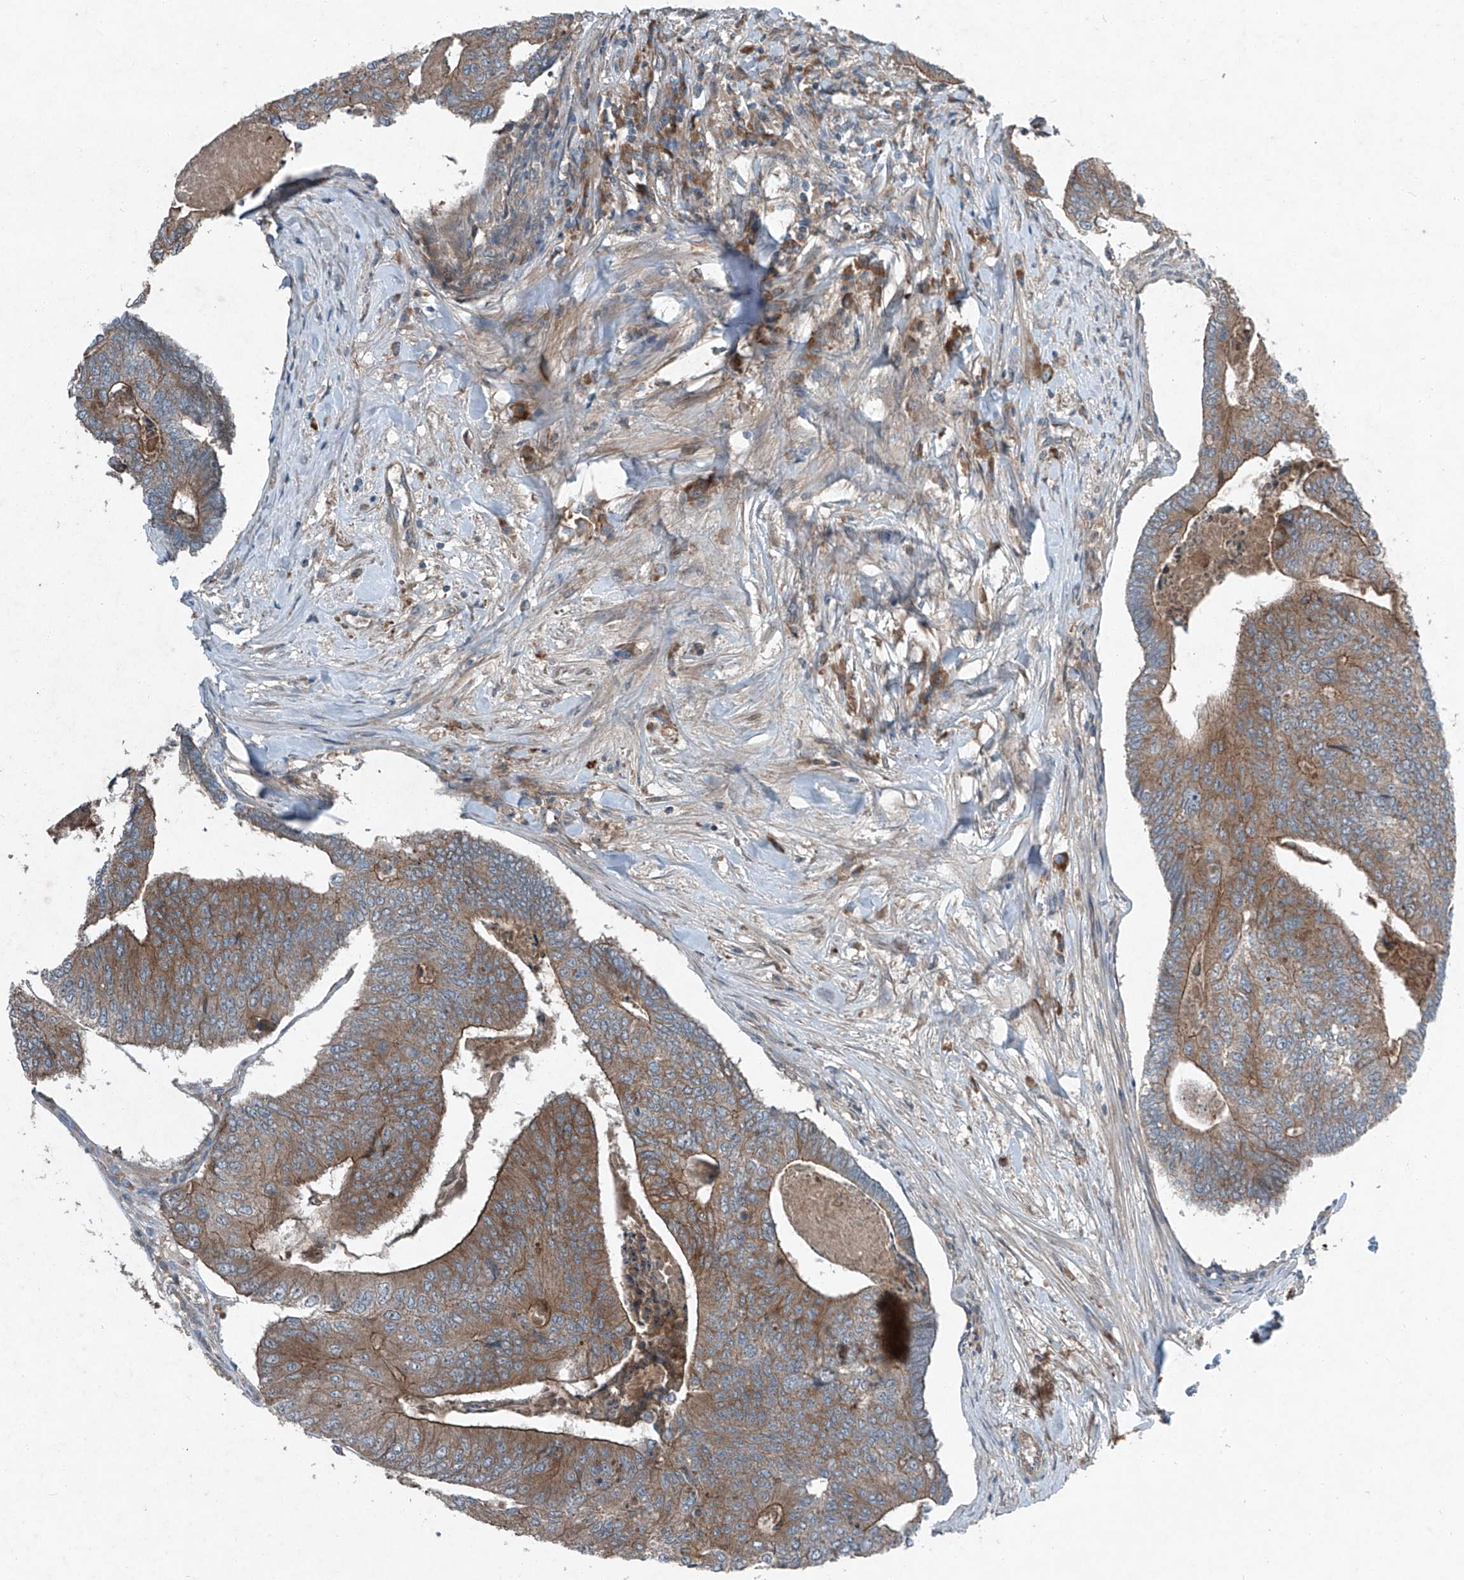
{"staining": {"intensity": "moderate", "quantity": ">75%", "location": "cytoplasmic/membranous"}, "tissue": "colorectal cancer", "cell_type": "Tumor cells", "image_type": "cancer", "snomed": [{"axis": "morphology", "description": "Adenocarcinoma, NOS"}, {"axis": "topography", "description": "Colon"}], "caption": "Immunohistochemical staining of colorectal cancer (adenocarcinoma) demonstrates medium levels of moderate cytoplasmic/membranous protein expression in approximately >75% of tumor cells.", "gene": "FOXRED2", "patient": {"sex": "female", "age": 67}}